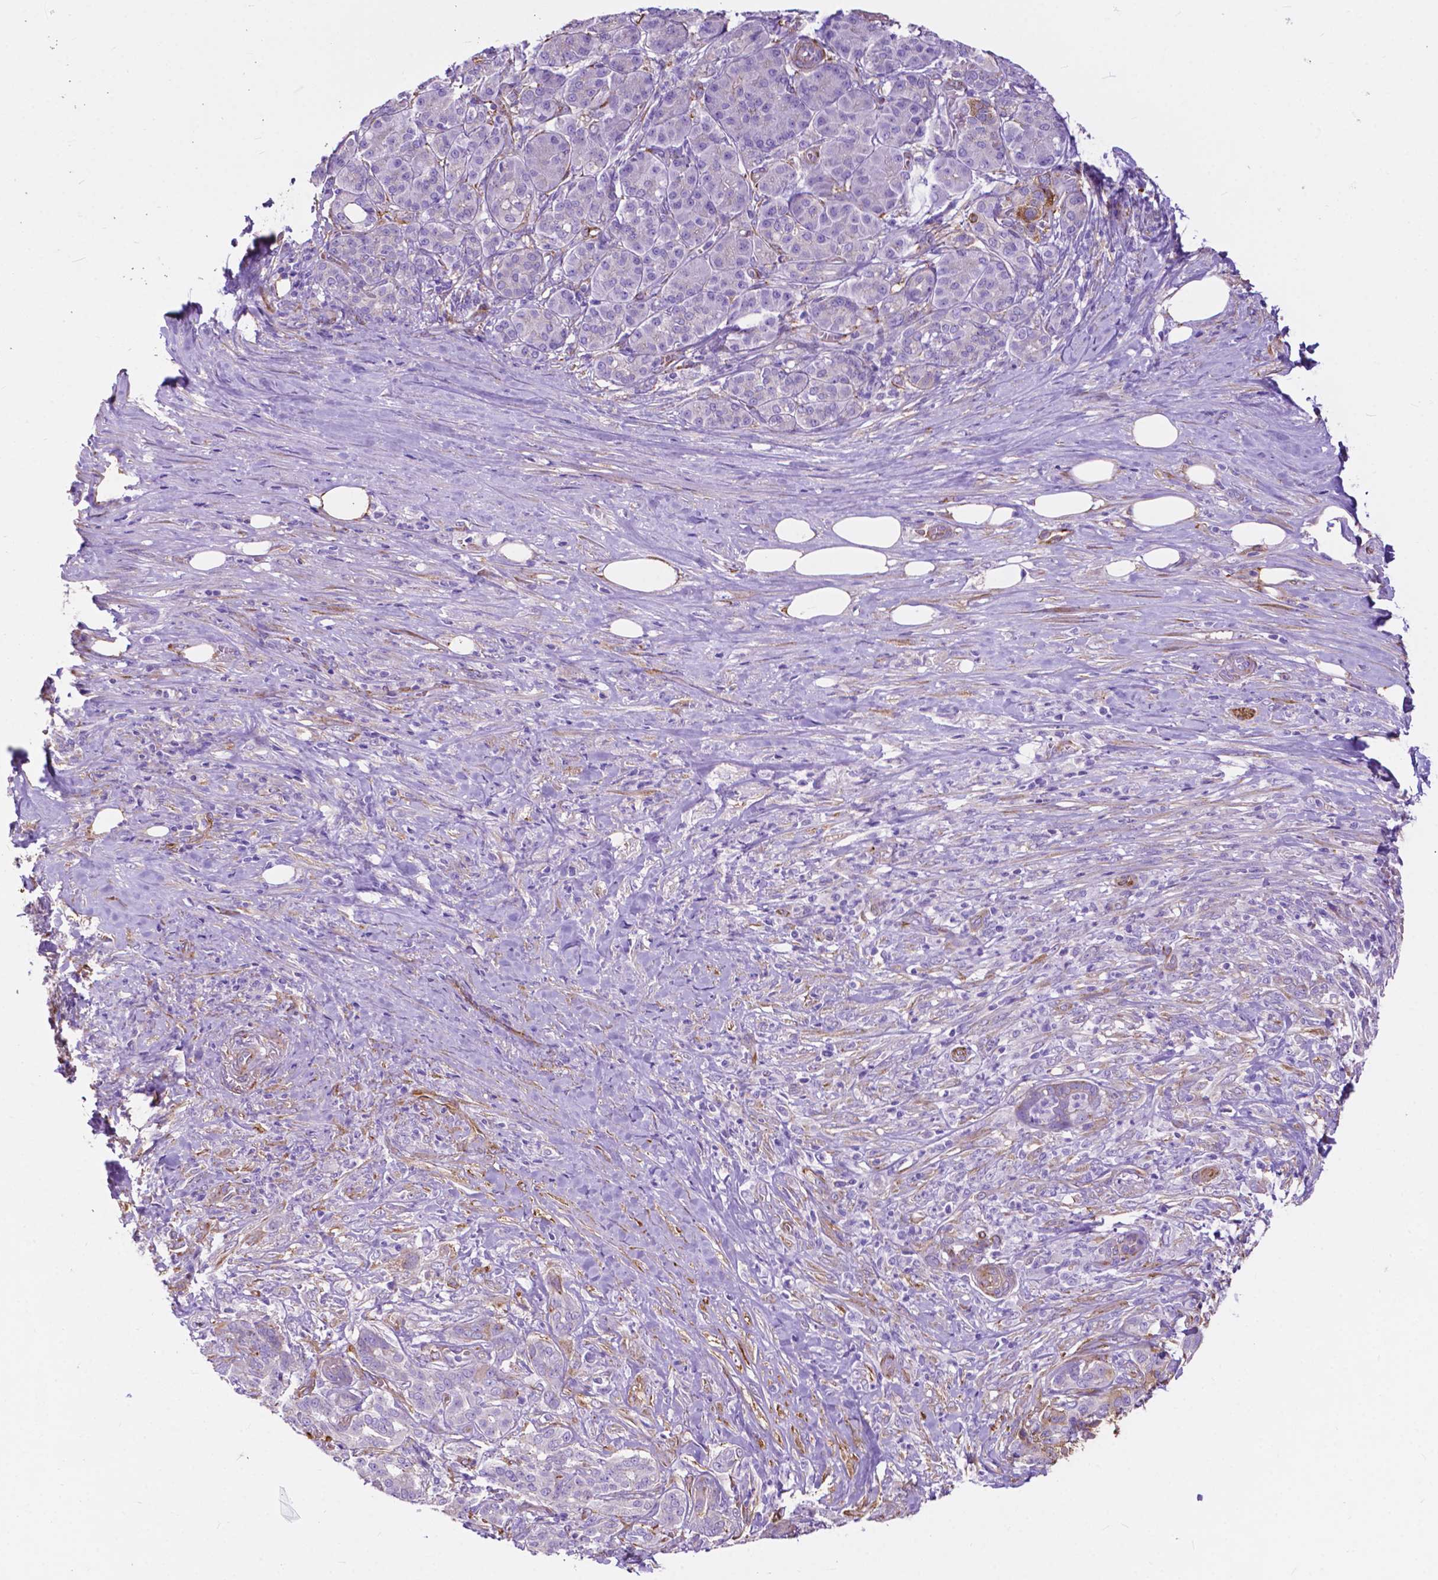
{"staining": {"intensity": "negative", "quantity": "none", "location": "none"}, "tissue": "pancreatic cancer", "cell_type": "Tumor cells", "image_type": "cancer", "snomed": [{"axis": "morphology", "description": "Normal tissue, NOS"}, {"axis": "morphology", "description": "Inflammation, NOS"}, {"axis": "morphology", "description": "Adenocarcinoma, NOS"}, {"axis": "topography", "description": "Pancreas"}], "caption": "Tumor cells show no significant positivity in adenocarcinoma (pancreatic). The staining was performed using DAB to visualize the protein expression in brown, while the nuclei were stained in blue with hematoxylin (Magnification: 20x).", "gene": "PCDHA12", "patient": {"sex": "male", "age": 57}}